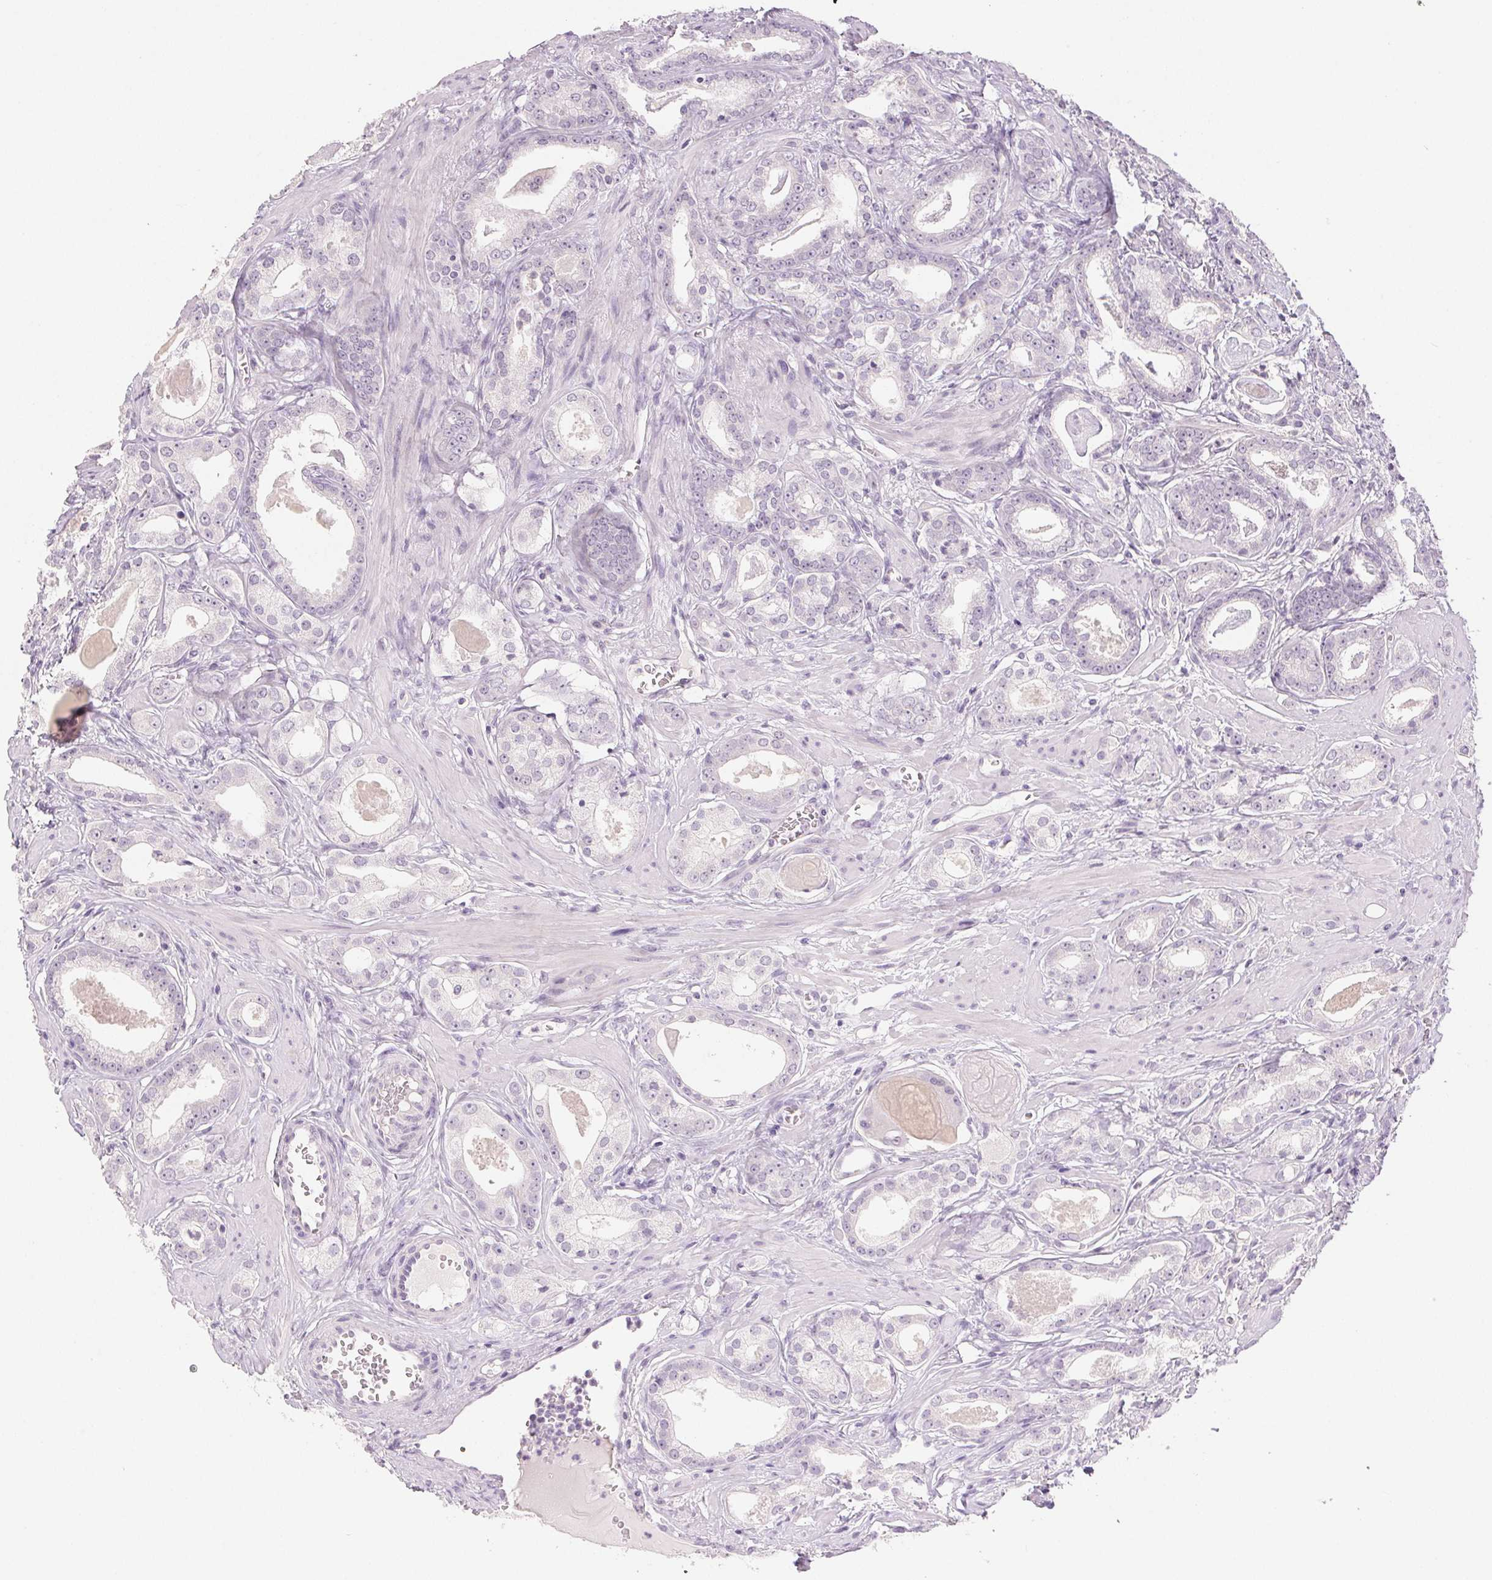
{"staining": {"intensity": "negative", "quantity": "none", "location": "none"}, "tissue": "prostate cancer", "cell_type": "Tumor cells", "image_type": "cancer", "snomed": [{"axis": "morphology", "description": "Adenocarcinoma, NOS"}, {"axis": "morphology", "description": "Adenocarcinoma, Low grade"}, {"axis": "topography", "description": "Prostate"}], "caption": "The histopathology image demonstrates no significant positivity in tumor cells of prostate cancer.", "gene": "PI3", "patient": {"sex": "male", "age": 64}}